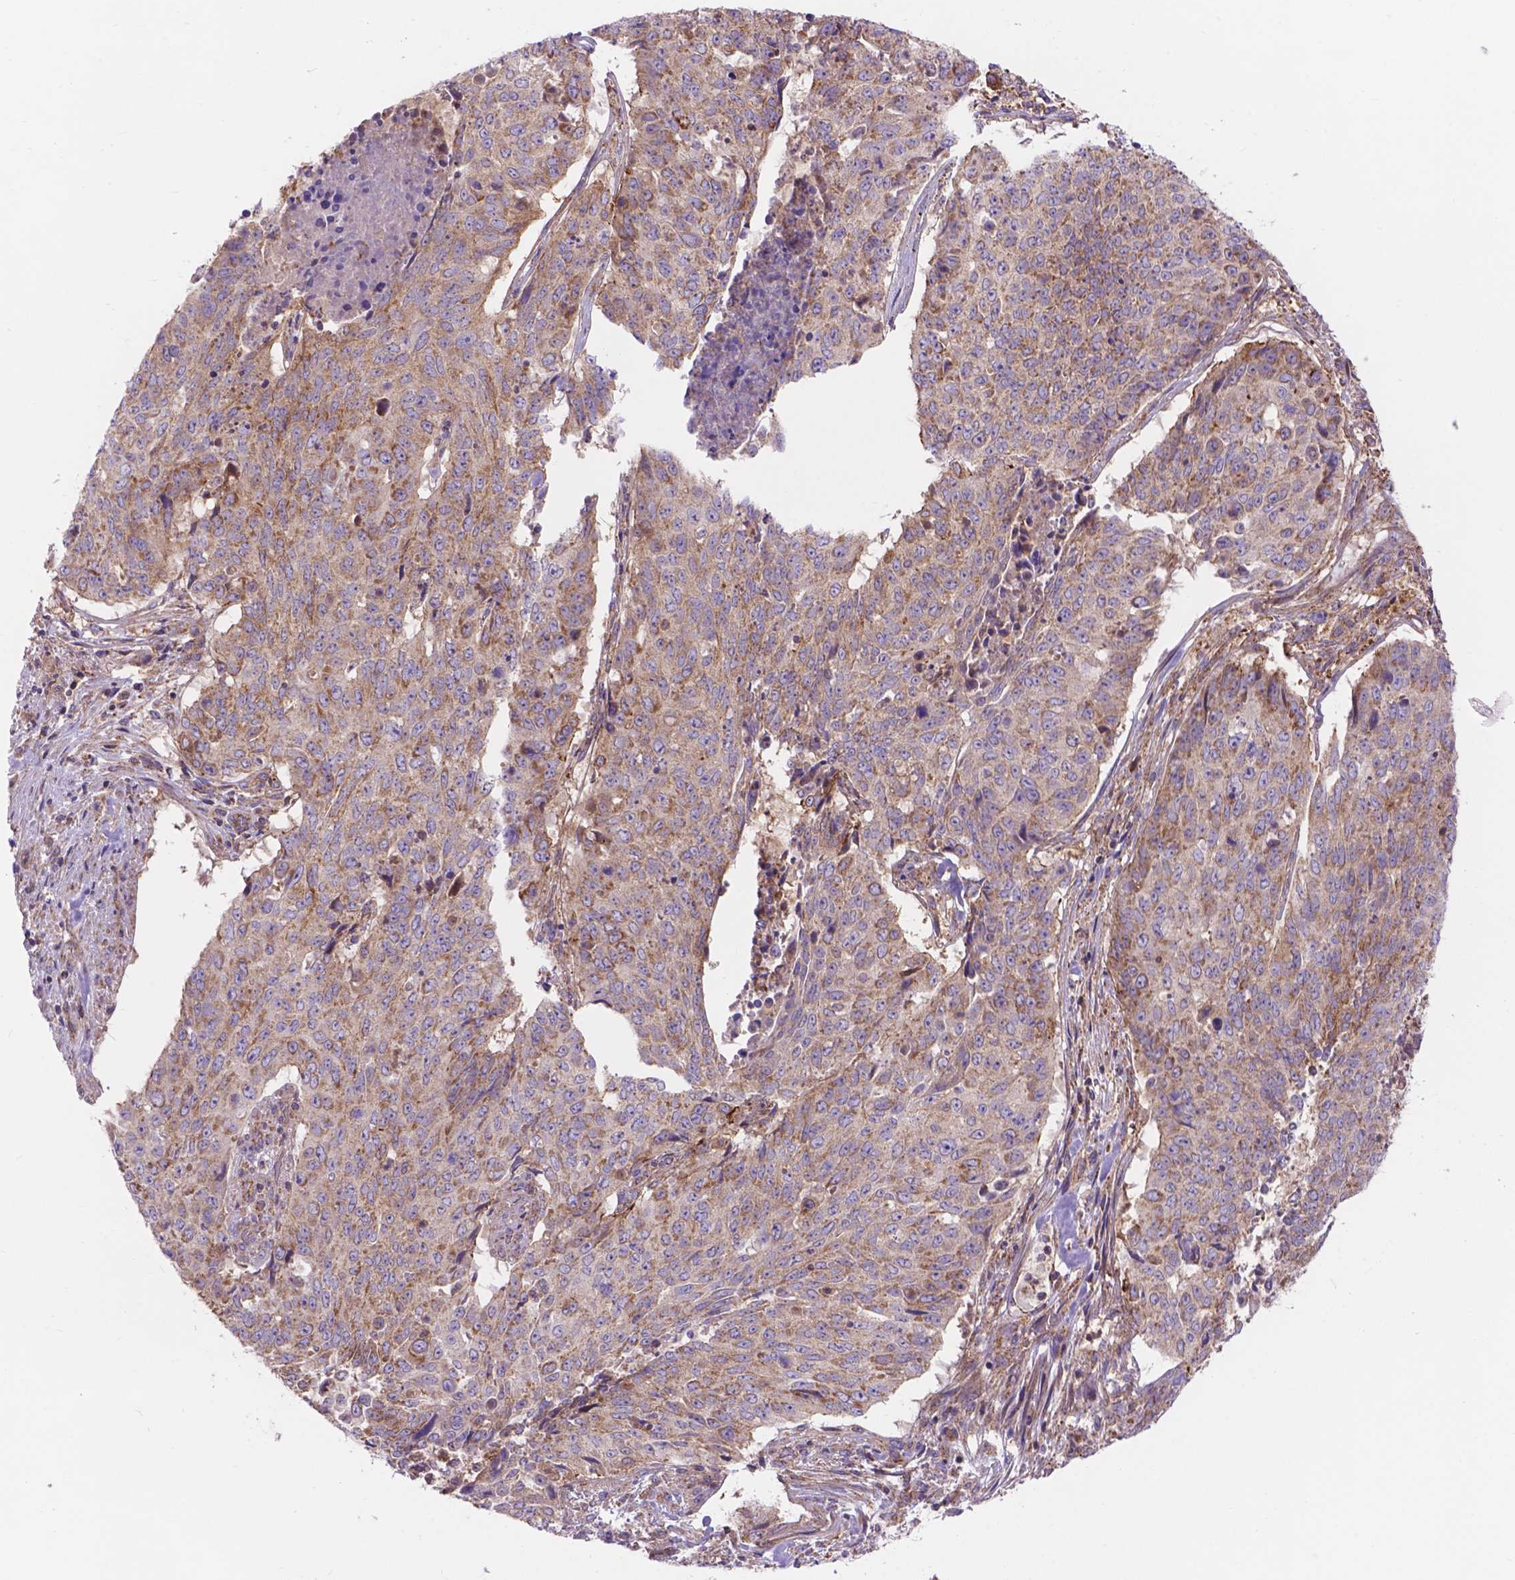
{"staining": {"intensity": "moderate", "quantity": "<25%", "location": "cytoplasmic/membranous"}, "tissue": "lung cancer", "cell_type": "Tumor cells", "image_type": "cancer", "snomed": [{"axis": "morphology", "description": "Normal tissue, NOS"}, {"axis": "morphology", "description": "Squamous cell carcinoma, NOS"}, {"axis": "topography", "description": "Bronchus"}, {"axis": "topography", "description": "Lung"}], "caption": "High-power microscopy captured an immunohistochemistry (IHC) histopathology image of squamous cell carcinoma (lung), revealing moderate cytoplasmic/membranous positivity in approximately <25% of tumor cells.", "gene": "AK3", "patient": {"sex": "male", "age": 64}}